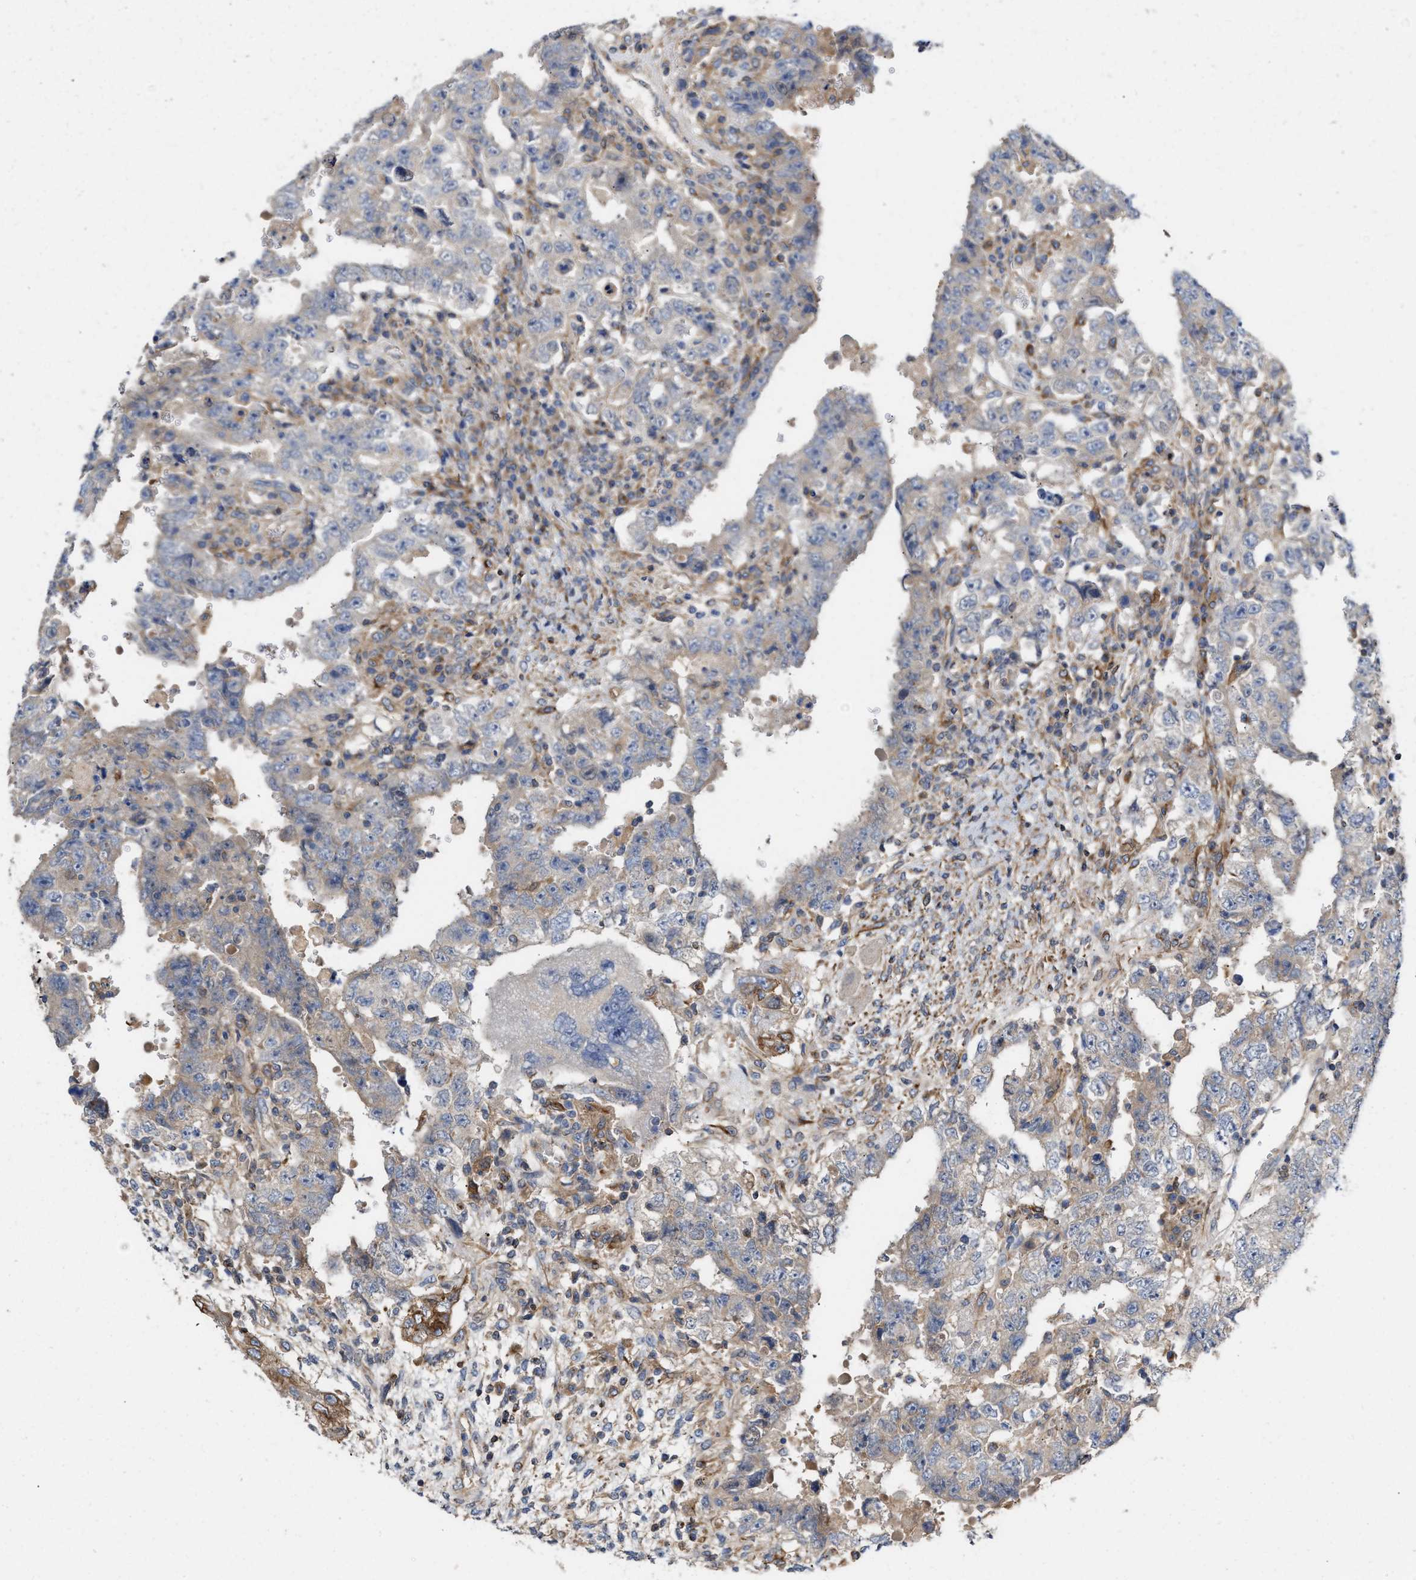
{"staining": {"intensity": "negative", "quantity": "none", "location": "none"}, "tissue": "testis cancer", "cell_type": "Tumor cells", "image_type": "cancer", "snomed": [{"axis": "morphology", "description": "Carcinoma, Embryonal, NOS"}, {"axis": "topography", "description": "Testis"}], "caption": "A high-resolution micrograph shows immunohistochemistry staining of testis cancer, which exhibits no significant expression in tumor cells. (Immunohistochemistry, brightfield microscopy, high magnification).", "gene": "BBLN", "patient": {"sex": "male", "age": 26}}